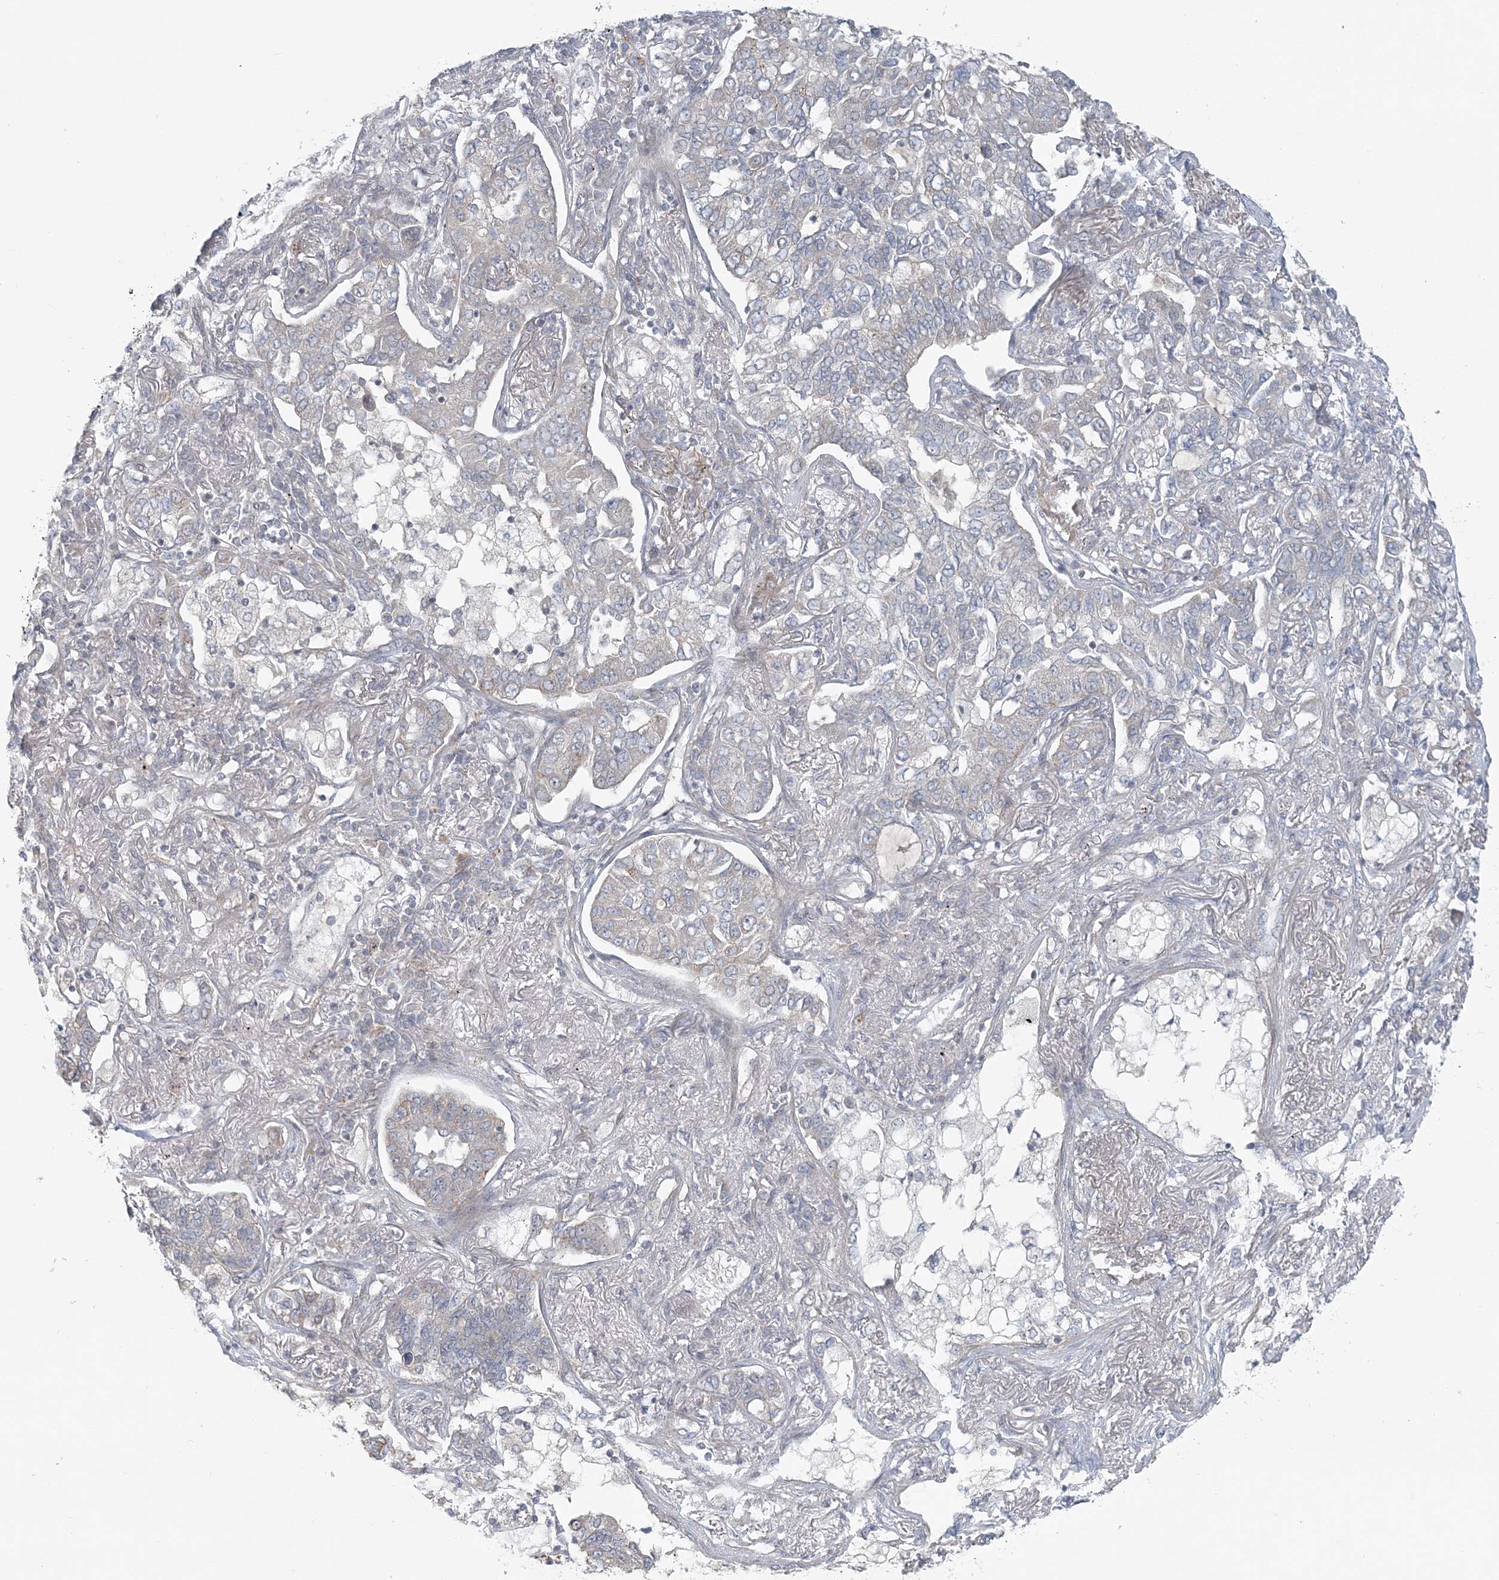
{"staining": {"intensity": "negative", "quantity": "none", "location": "none"}, "tissue": "lung cancer", "cell_type": "Tumor cells", "image_type": "cancer", "snomed": [{"axis": "morphology", "description": "Adenocarcinoma, NOS"}, {"axis": "topography", "description": "Lung"}], "caption": "Immunohistochemical staining of human lung cancer shows no significant expression in tumor cells.", "gene": "BLTP3A", "patient": {"sex": "male", "age": 49}}